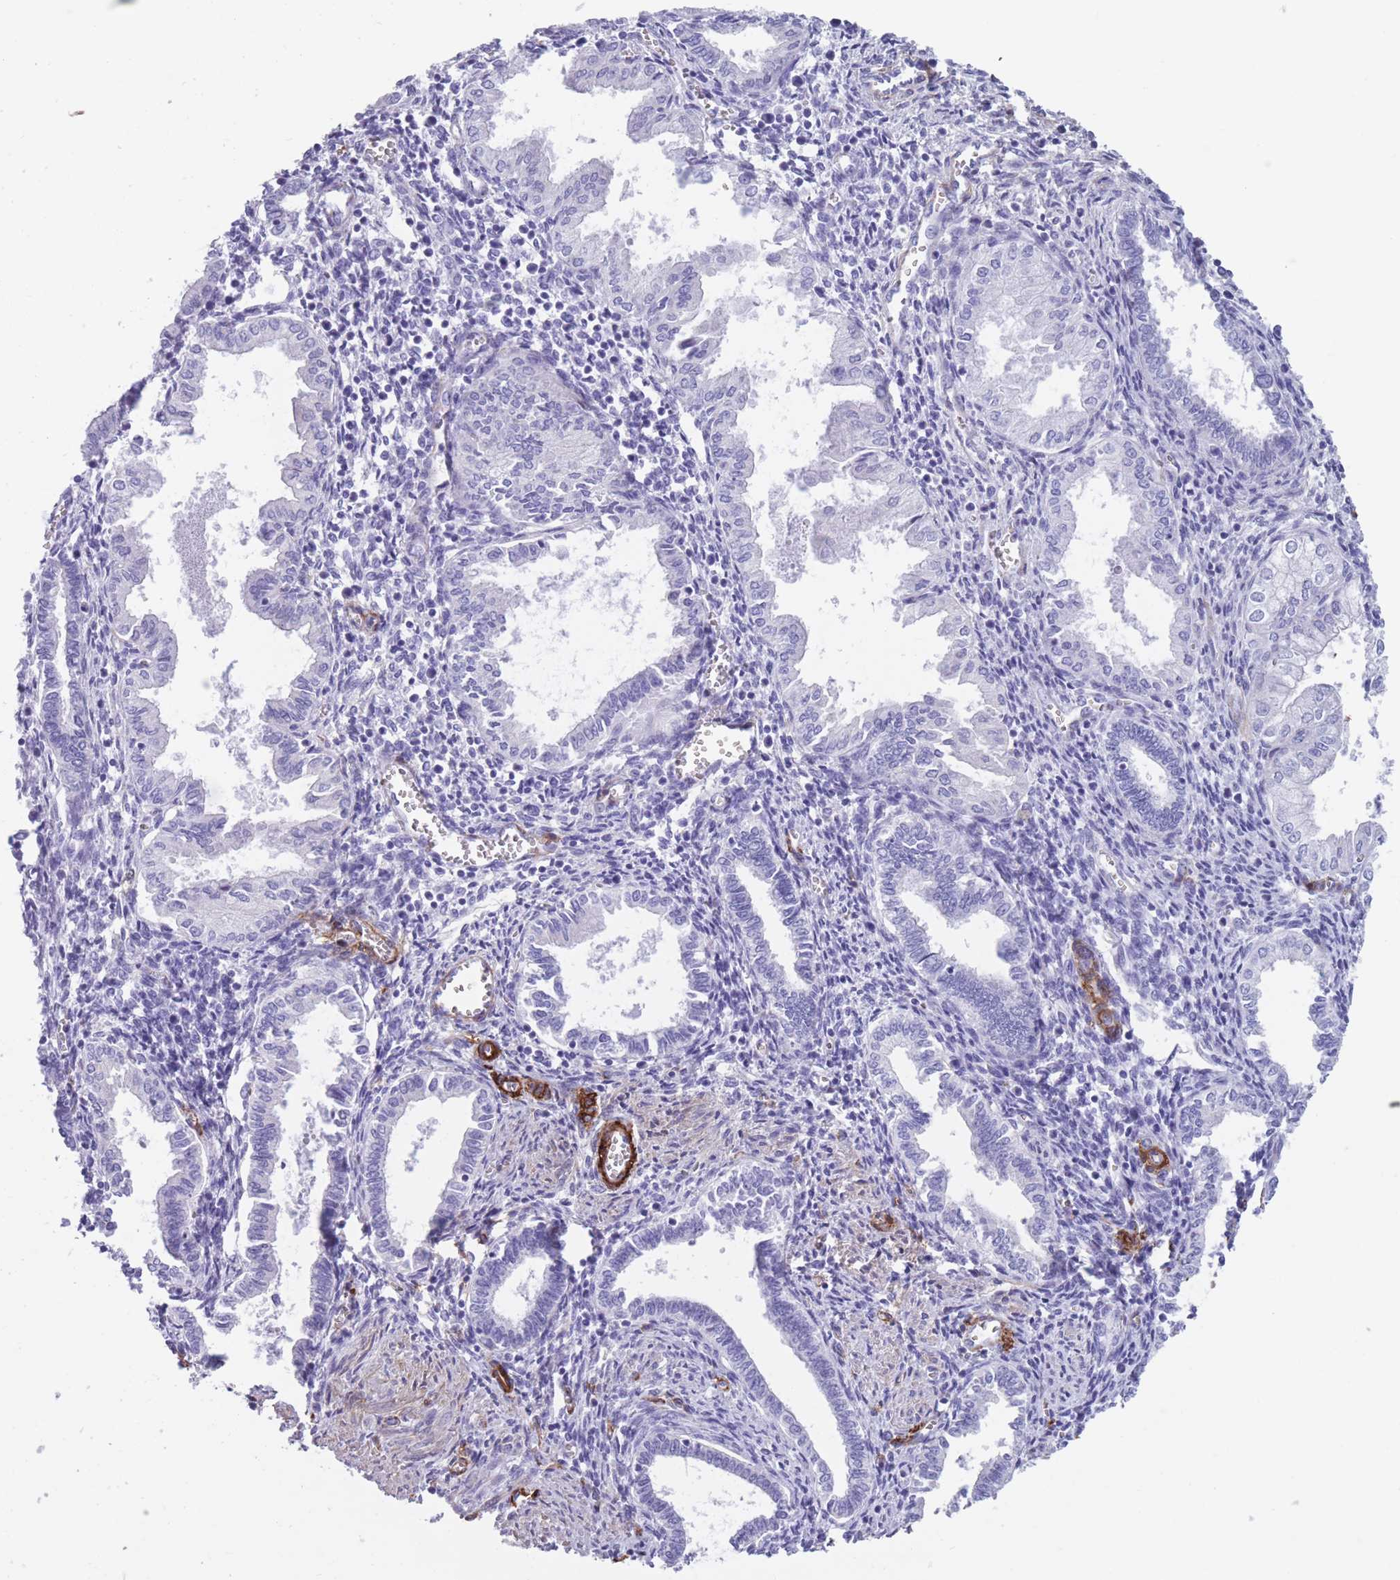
{"staining": {"intensity": "negative", "quantity": "none", "location": "none"}, "tissue": "endometrium", "cell_type": "Cells in endometrial stroma", "image_type": "normal", "snomed": [{"axis": "morphology", "description": "Normal tissue, NOS"}, {"axis": "topography", "description": "Endometrium"}], "caption": "Immunohistochemistry (IHC) photomicrograph of normal endometrium: endometrium stained with DAB reveals no significant protein staining in cells in endometrial stroma.", "gene": "DPYD", "patient": {"sex": "female", "age": 37}}